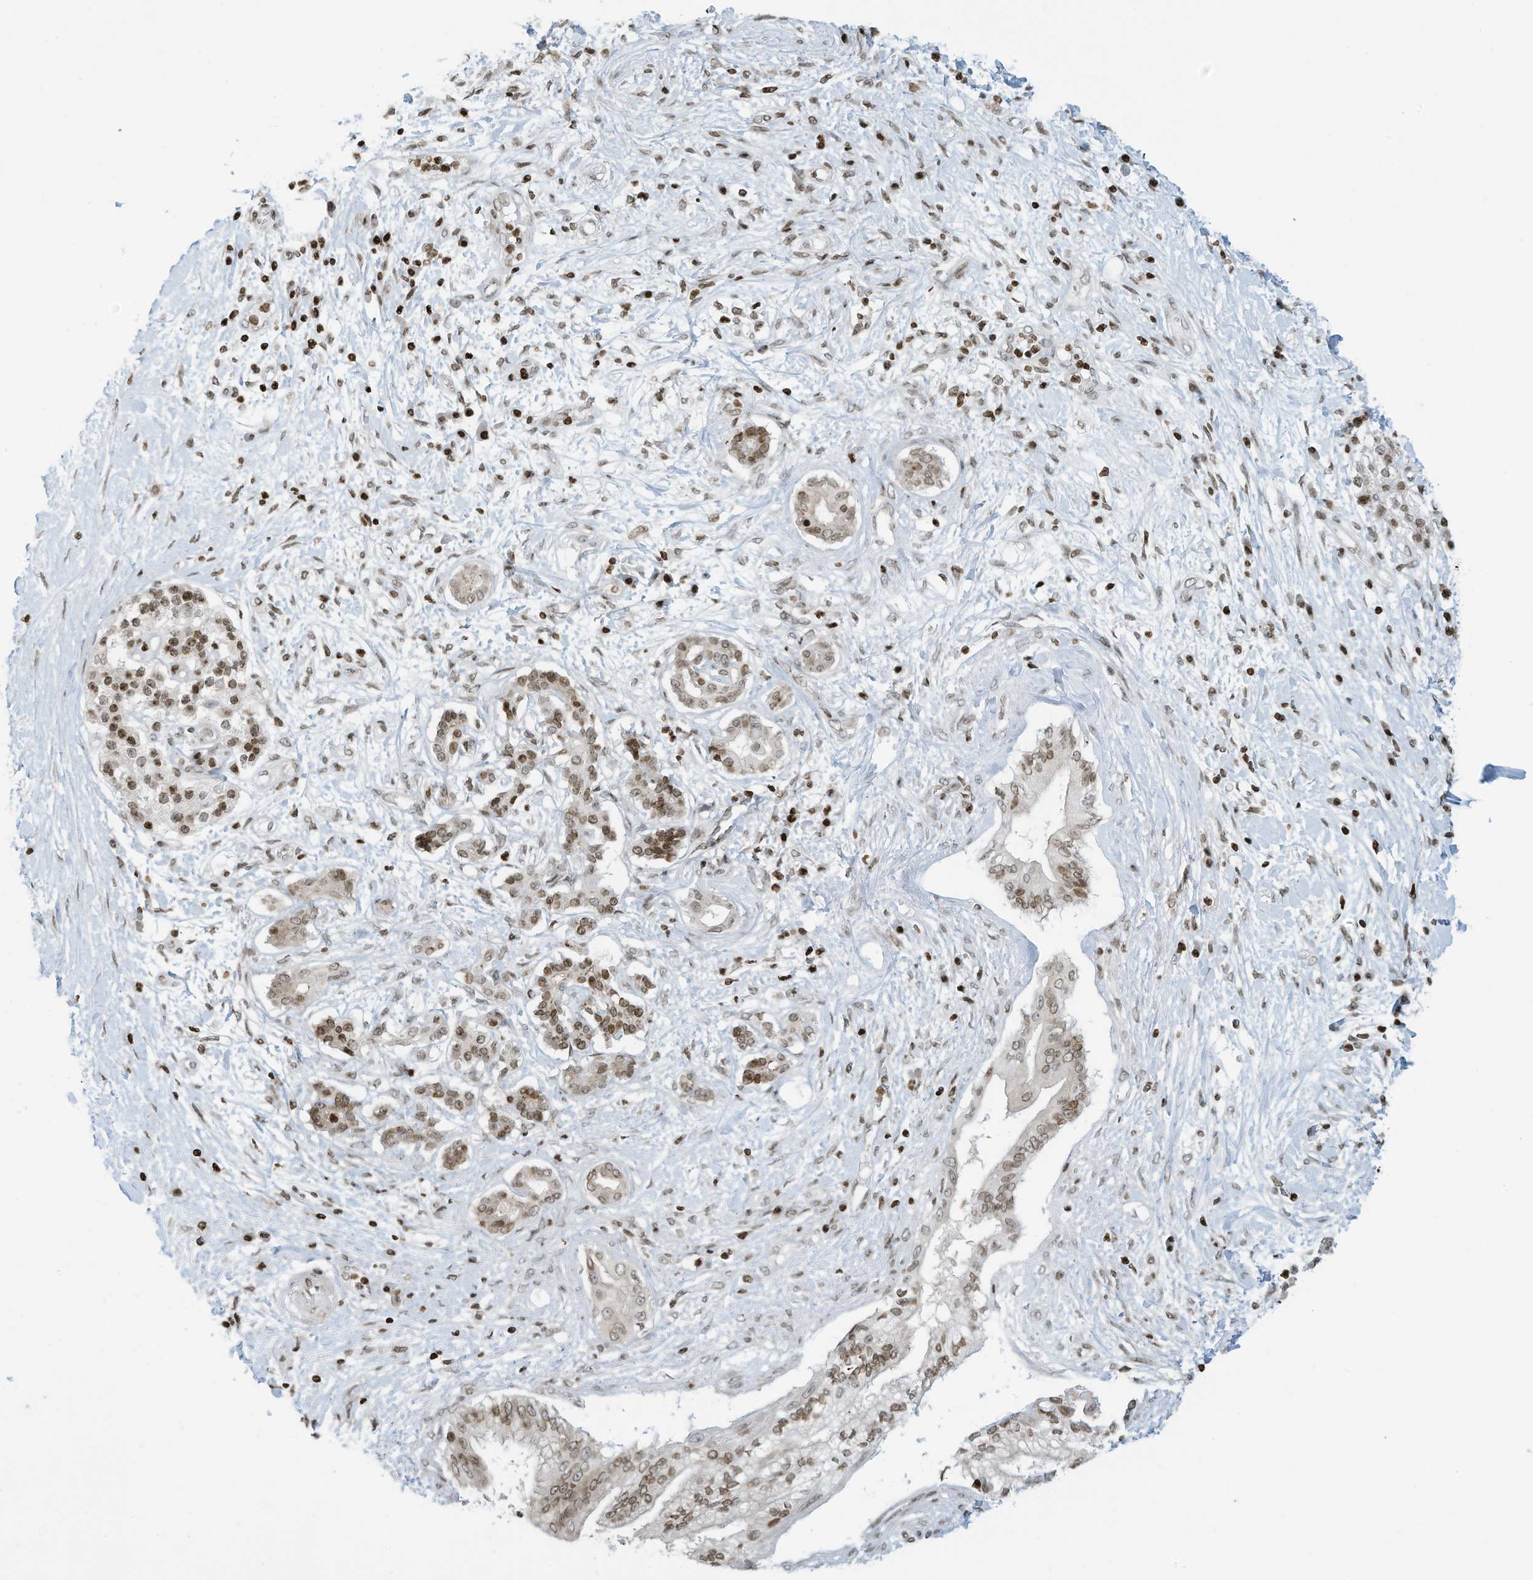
{"staining": {"intensity": "moderate", "quantity": "25%-75%", "location": "nuclear"}, "tissue": "pancreatic cancer", "cell_type": "Tumor cells", "image_type": "cancer", "snomed": [{"axis": "morphology", "description": "Adenocarcinoma, NOS"}, {"axis": "topography", "description": "Pancreas"}], "caption": "Immunohistochemistry (IHC) (DAB (3,3'-diaminobenzidine)) staining of human pancreatic cancer demonstrates moderate nuclear protein positivity in about 25%-75% of tumor cells.", "gene": "ADI1", "patient": {"sex": "female", "age": 56}}